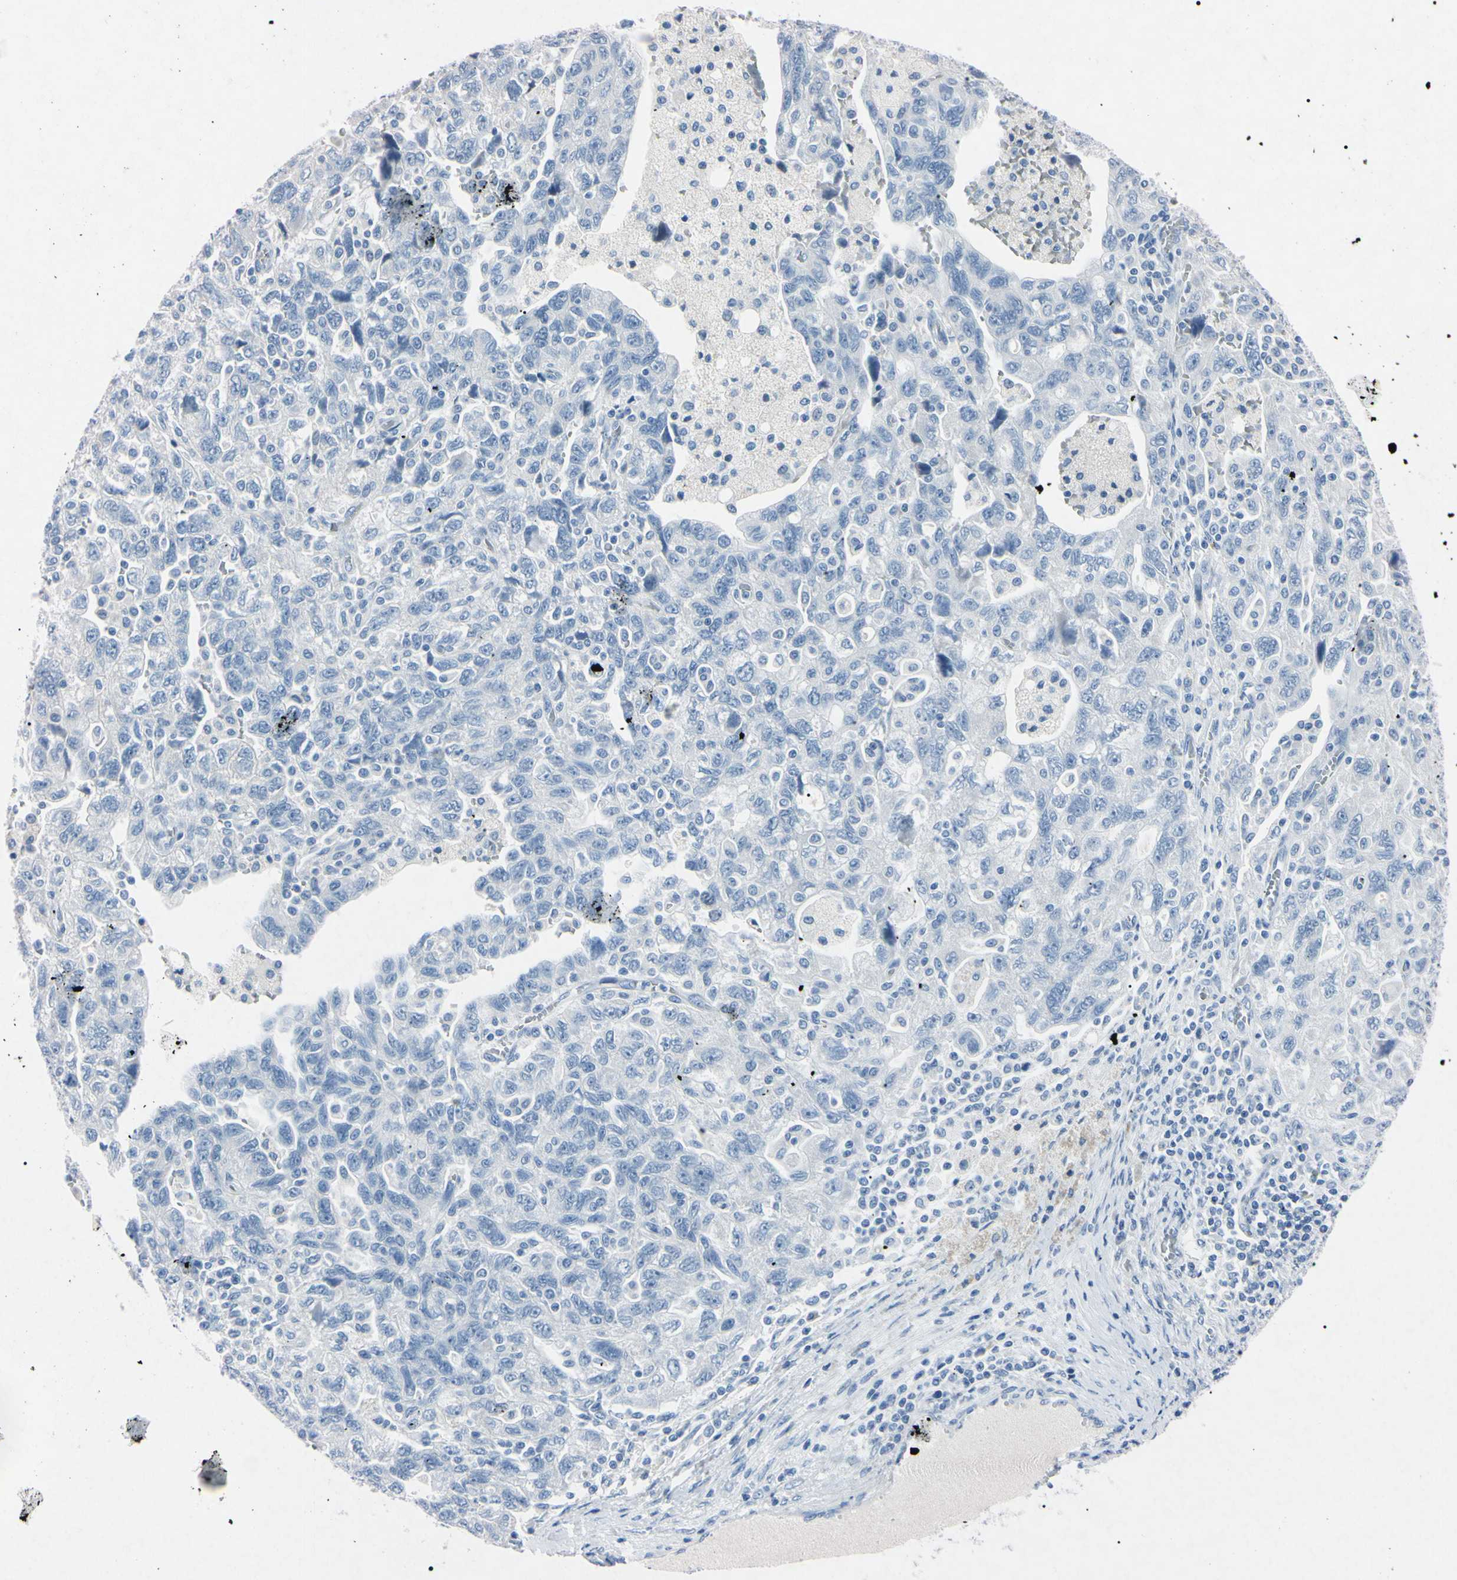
{"staining": {"intensity": "negative", "quantity": "none", "location": "none"}, "tissue": "ovarian cancer", "cell_type": "Tumor cells", "image_type": "cancer", "snomed": [{"axis": "morphology", "description": "Carcinoma, NOS"}, {"axis": "morphology", "description": "Cystadenocarcinoma, serous, NOS"}, {"axis": "topography", "description": "Ovary"}], "caption": "An image of human serous cystadenocarcinoma (ovarian) is negative for staining in tumor cells. (DAB IHC visualized using brightfield microscopy, high magnification).", "gene": "ELN", "patient": {"sex": "female", "age": 69}}